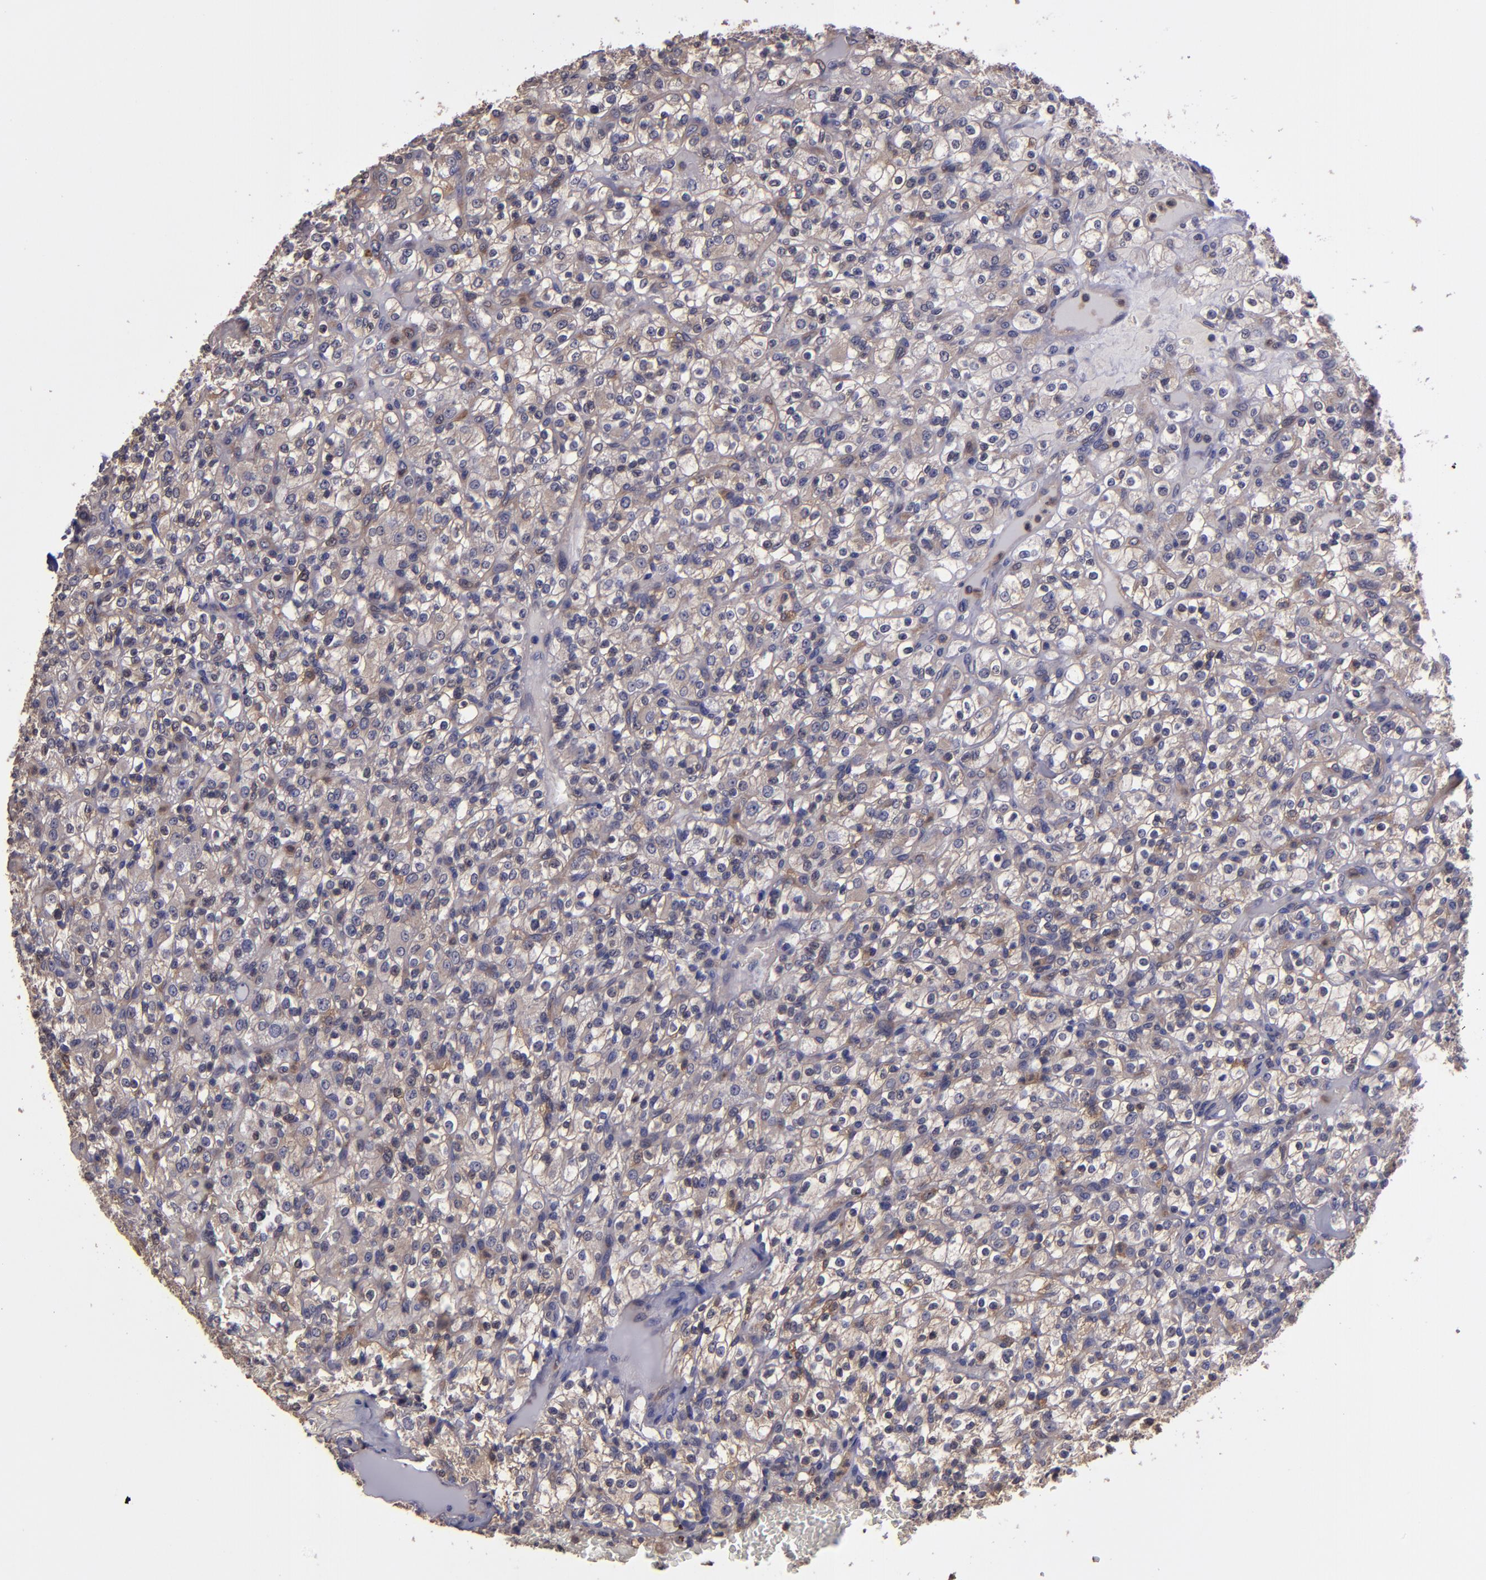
{"staining": {"intensity": "moderate", "quantity": "25%-75%", "location": "cytoplasmic/membranous"}, "tissue": "renal cancer", "cell_type": "Tumor cells", "image_type": "cancer", "snomed": [{"axis": "morphology", "description": "Normal tissue, NOS"}, {"axis": "morphology", "description": "Adenocarcinoma, NOS"}, {"axis": "topography", "description": "Kidney"}], "caption": "Immunohistochemistry (IHC) image of renal cancer stained for a protein (brown), which demonstrates medium levels of moderate cytoplasmic/membranous positivity in about 25%-75% of tumor cells.", "gene": "CARS1", "patient": {"sex": "female", "age": 72}}